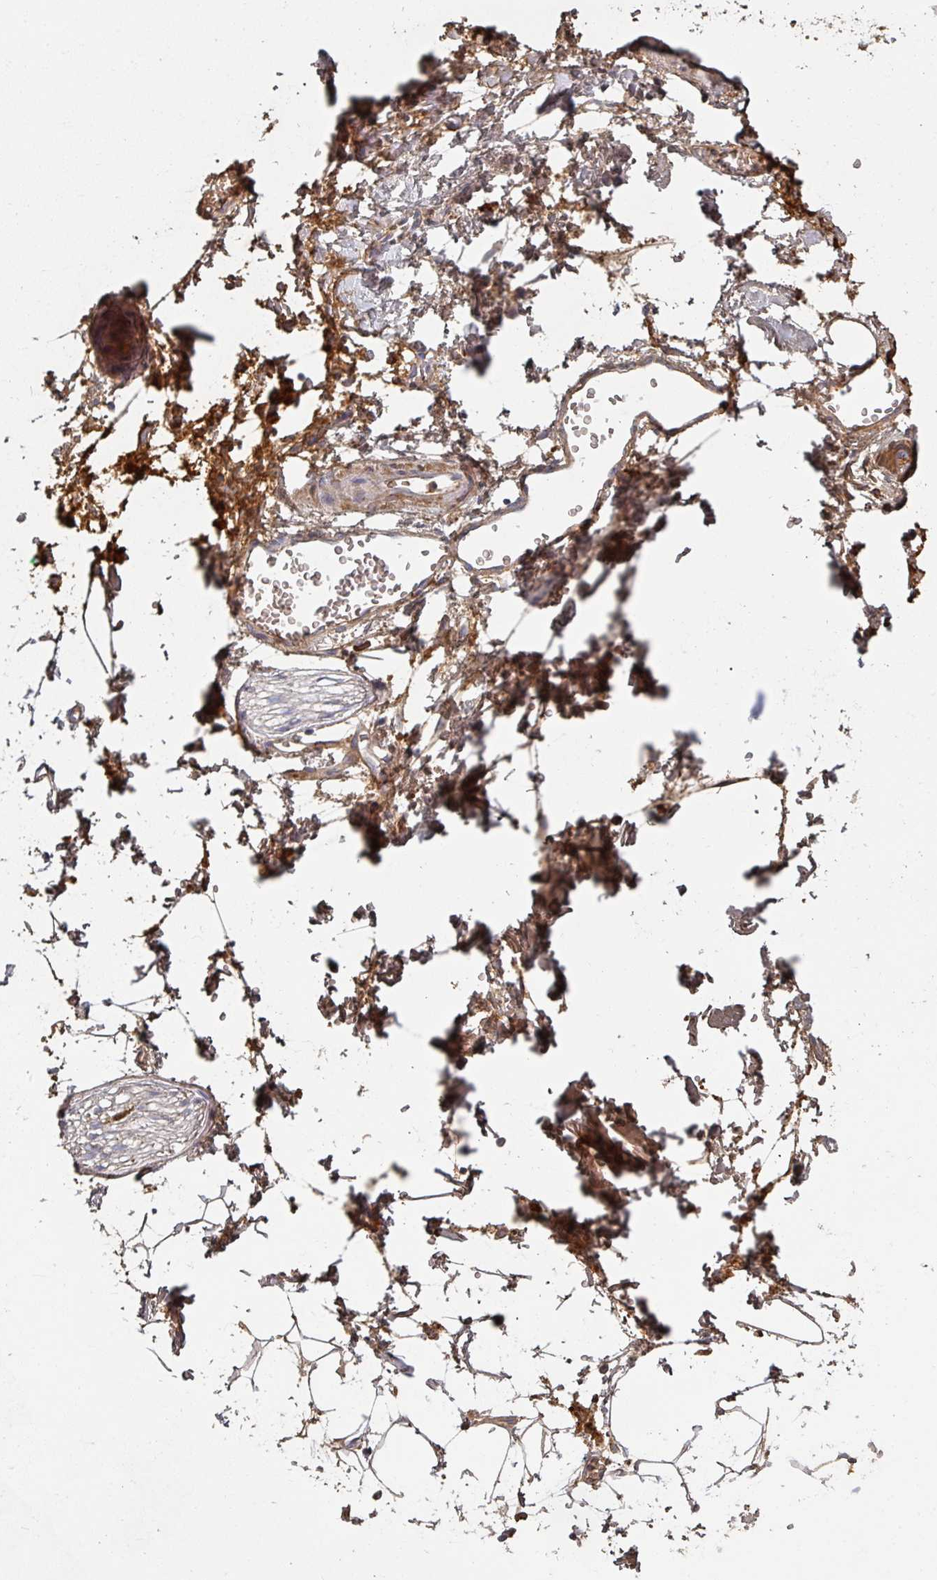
{"staining": {"intensity": "negative", "quantity": "none", "location": "none"}, "tissue": "adipose tissue", "cell_type": "Adipocytes", "image_type": "normal", "snomed": [{"axis": "morphology", "description": "Normal tissue, NOS"}, {"axis": "topography", "description": "Prostate"}, {"axis": "topography", "description": "Peripheral nerve tissue"}], "caption": "IHC of benign human adipose tissue demonstrates no expression in adipocytes.", "gene": "ENSG00000249773", "patient": {"sex": "male", "age": 55}}